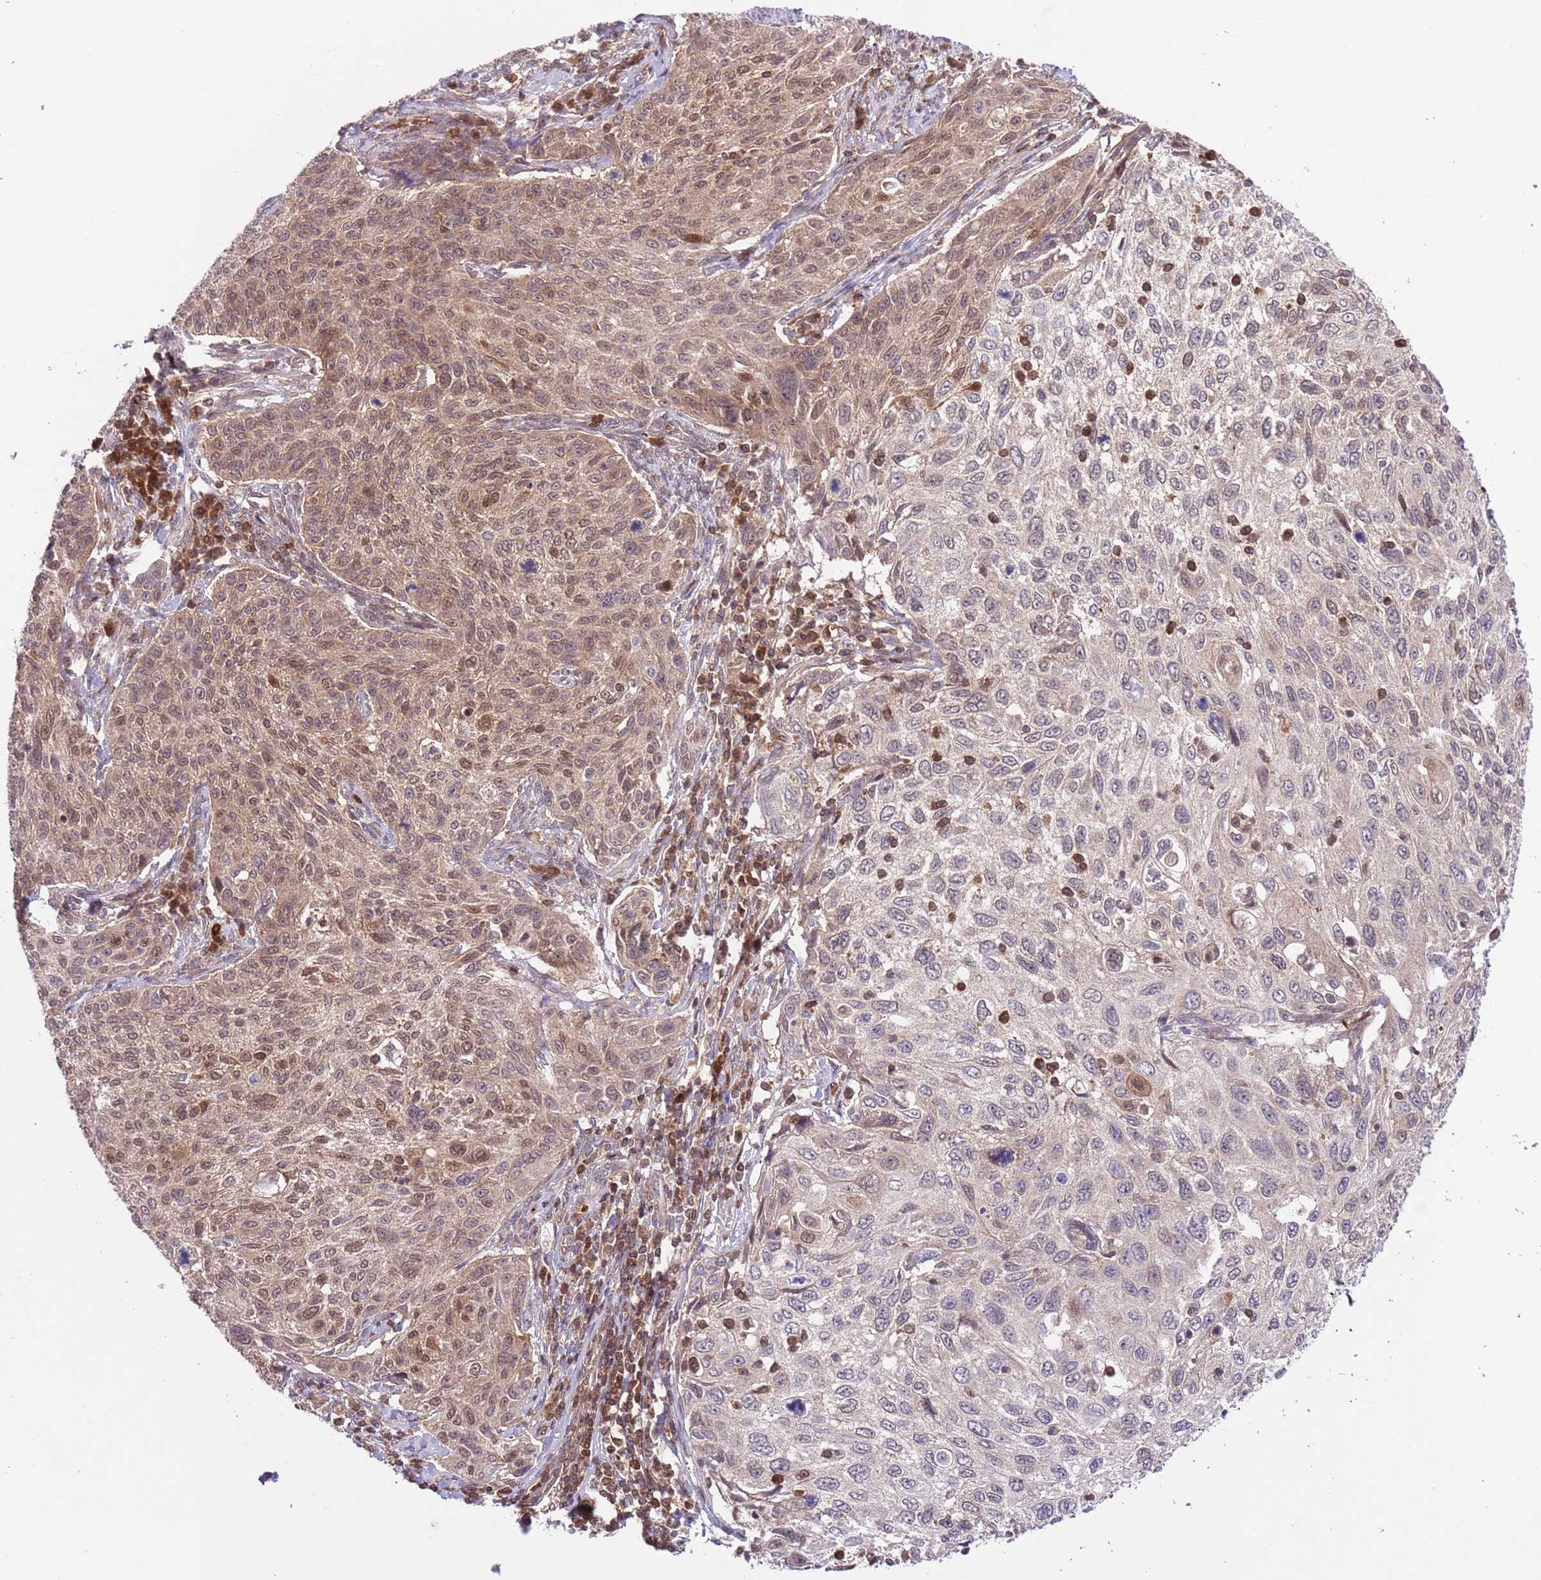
{"staining": {"intensity": "moderate", "quantity": ">75%", "location": "cytoplasmic/membranous,nuclear"}, "tissue": "cervical cancer", "cell_type": "Tumor cells", "image_type": "cancer", "snomed": [{"axis": "morphology", "description": "Squamous cell carcinoma, NOS"}, {"axis": "topography", "description": "Cervix"}], "caption": "Moderate cytoplasmic/membranous and nuclear staining is present in approximately >75% of tumor cells in cervical squamous cell carcinoma.", "gene": "HDHD2", "patient": {"sex": "female", "age": 70}}